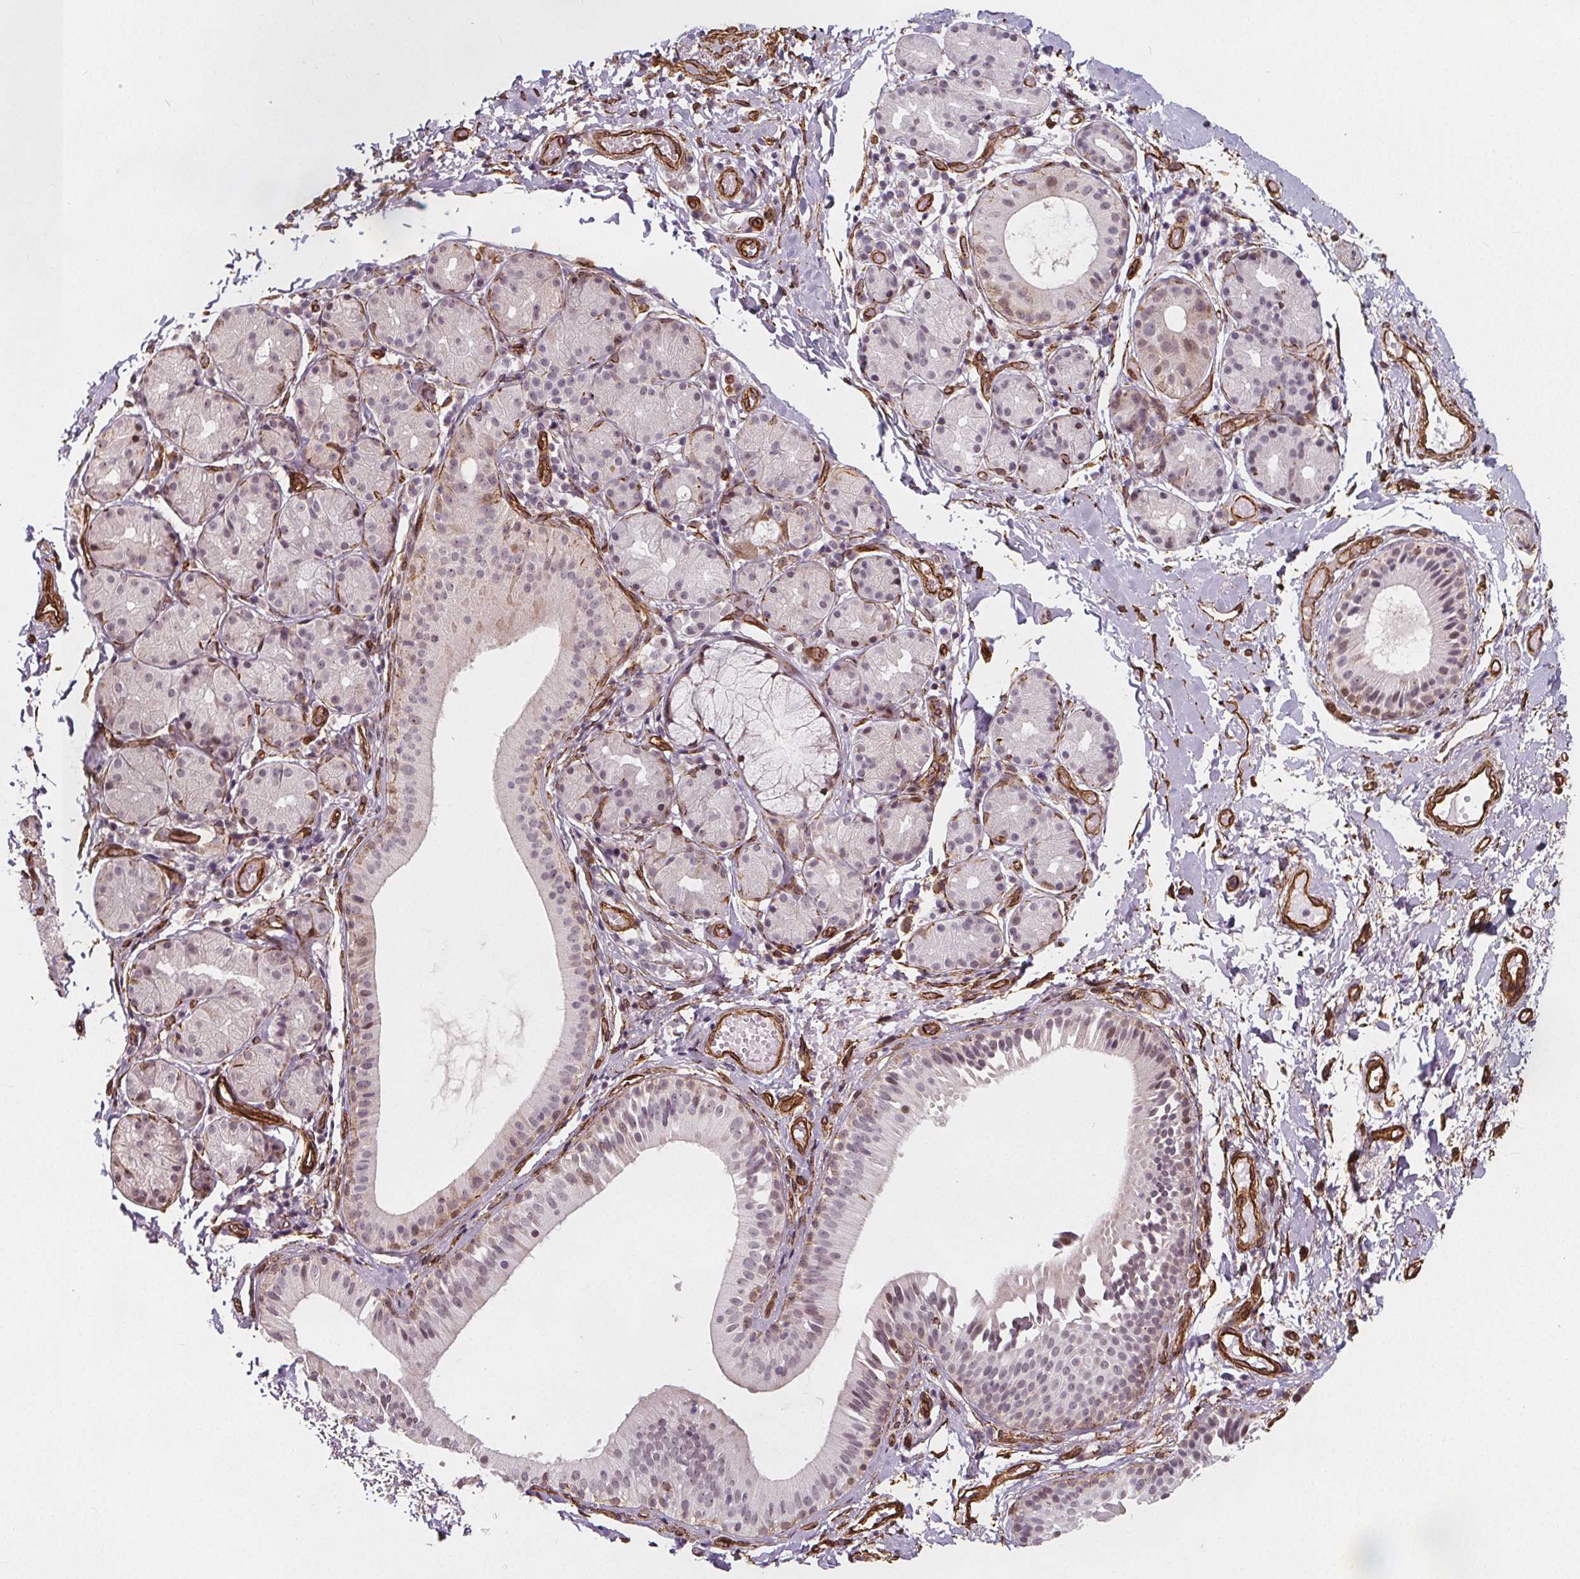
{"staining": {"intensity": "negative", "quantity": "none", "location": "none"}, "tissue": "nasopharynx", "cell_type": "Respiratory epithelial cells", "image_type": "normal", "snomed": [{"axis": "morphology", "description": "Normal tissue, NOS"}, {"axis": "morphology", "description": "Basal cell carcinoma"}, {"axis": "topography", "description": "Cartilage tissue"}, {"axis": "topography", "description": "Nasopharynx"}, {"axis": "topography", "description": "Oral tissue"}], "caption": "The histopathology image reveals no staining of respiratory epithelial cells in benign nasopharynx. (Brightfield microscopy of DAB (3,3'-diaminobenzidine) immunohistochemistry at high magnification).", "gene": "HAS1", "patient": {"sex": "female", "age": 77}}